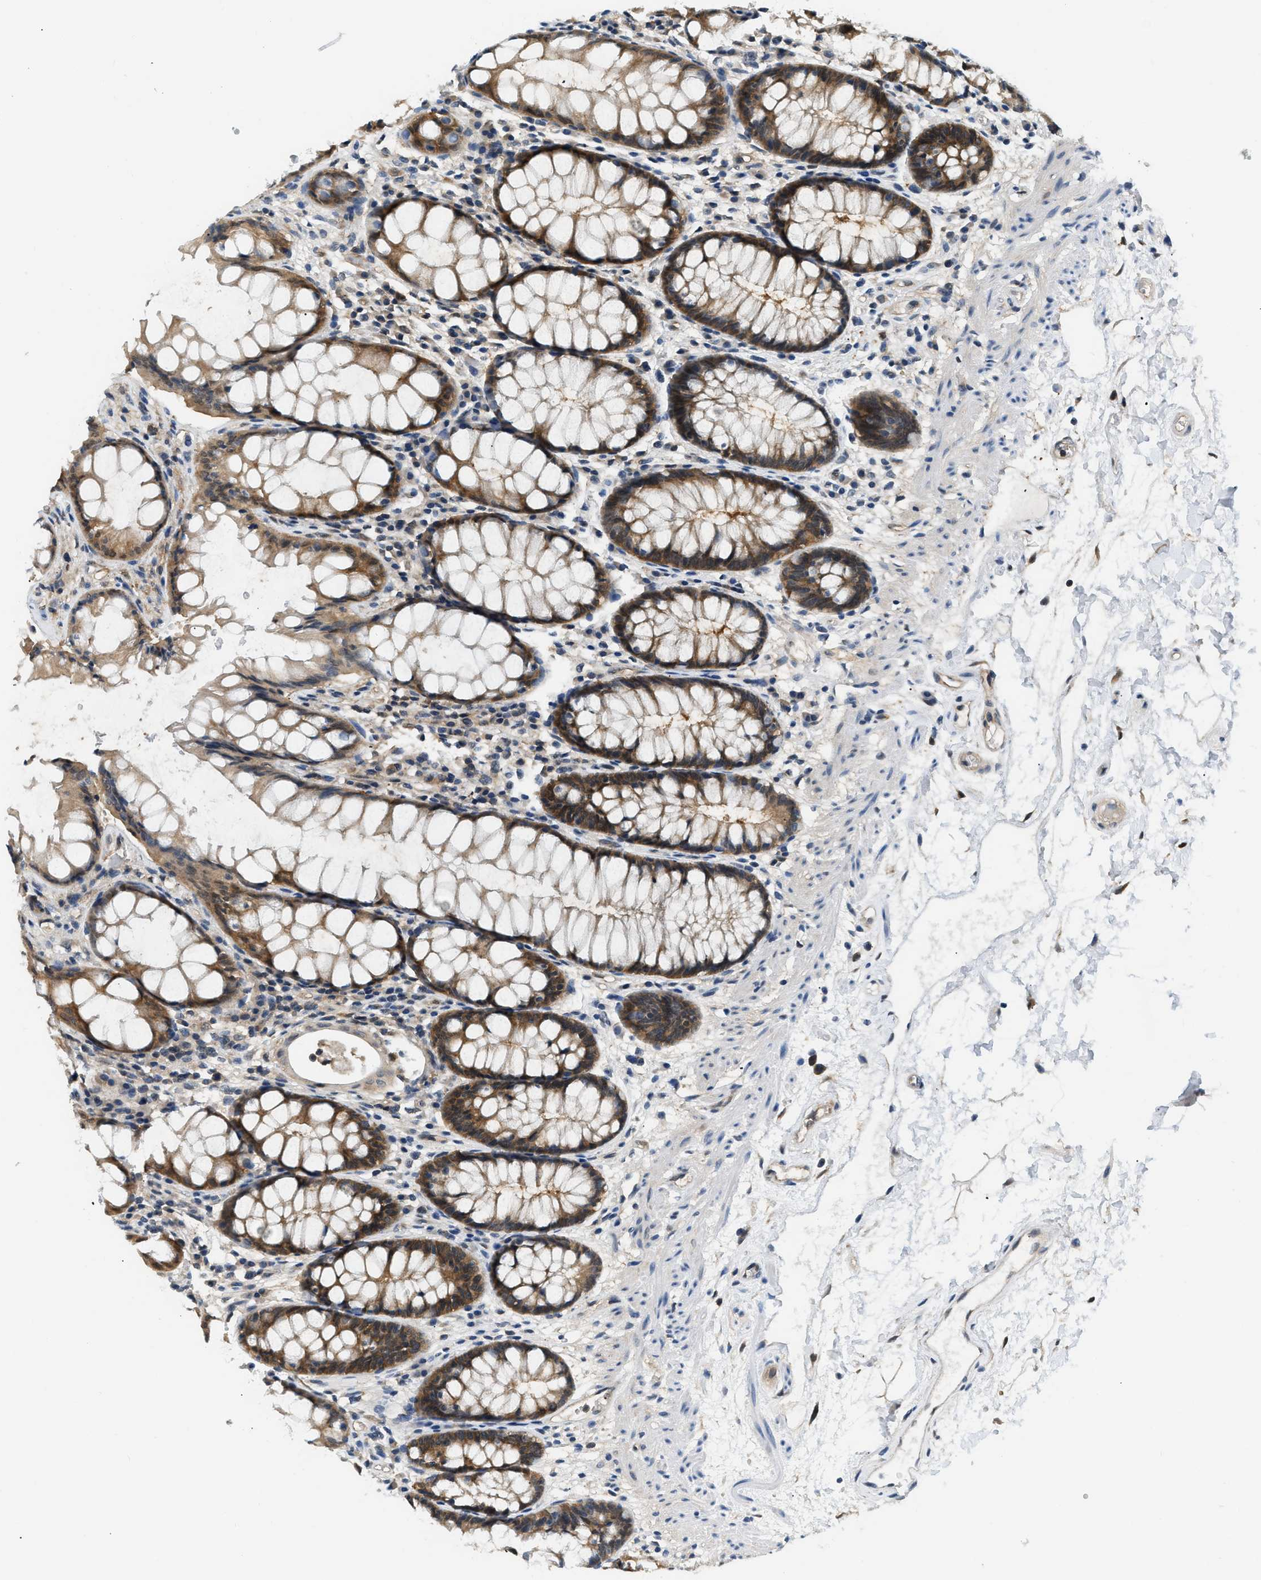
{"staining": {"intensity": "strong", "quantity": ">75%", "location": "cytoplasmic/membranous"}, "tissue": "rectum", "cell_type": "Glandular cells", "image_type": "normal", "snomed": [{"axis": "morphology", "description": "Normal tissue, NOS"}, {"axis": "topography", "description": "Rectum"}], "caption": "Immunohistochemical staining of unremarkable rectum exhibits high levels of strong cytoplasmic/membranous positivity in approximately >75% of glandular cells.", "gene": "EIF4EBP2", "patient": {"sex": "male", "age": 64}}